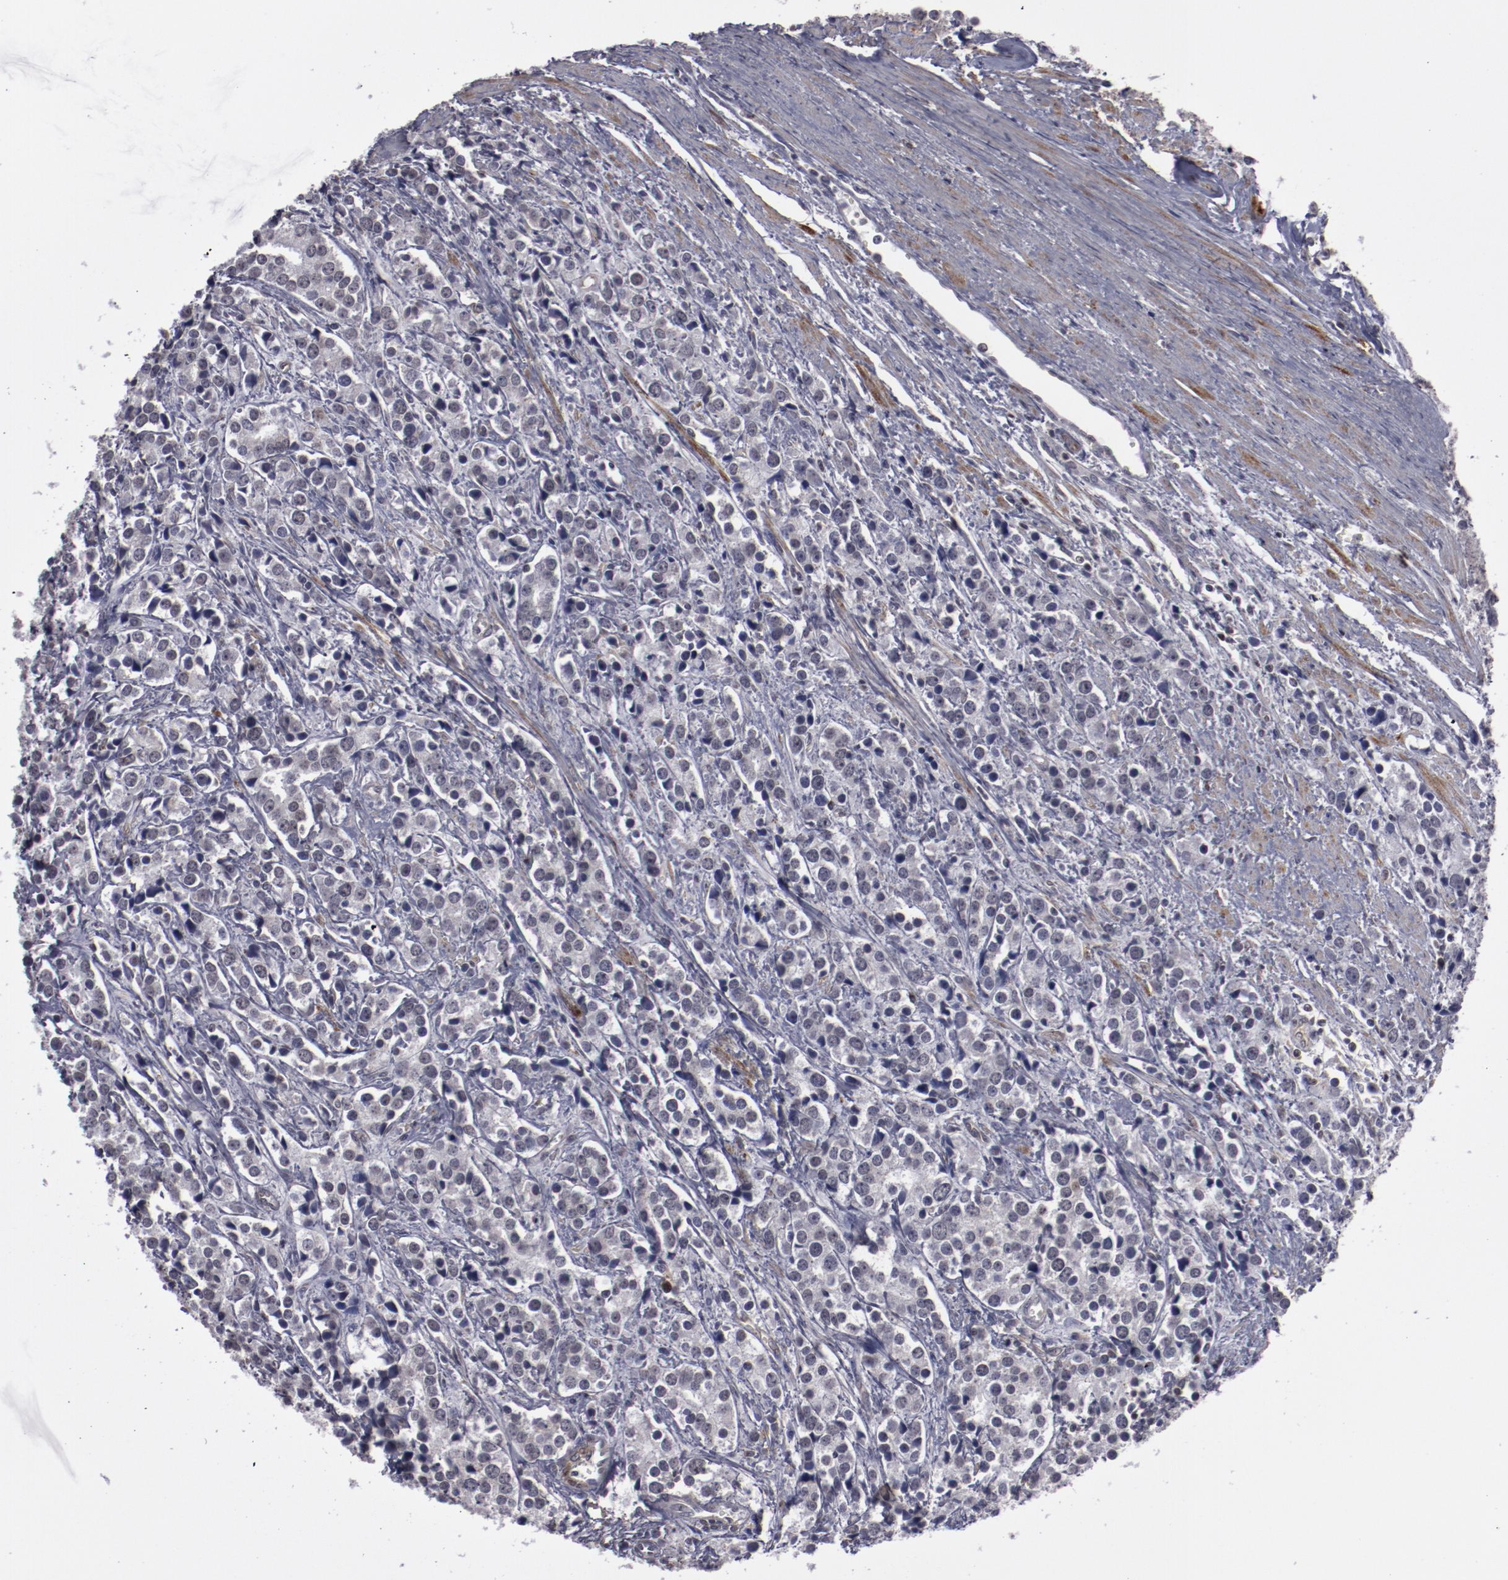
{"staining": {"intensity": "negative", "quantity": "none", "location": "none"}, "tissue": "prostate cancer", "cell_type": "Tumor cells", "image_type": "cancer", "snomed": [{"axis": "morphology", "description": "Adenocarcinoma, High grade"}, {"axis": "topography", "description": "Prostate"}], "caption": "Adenocarcinoma (high-grade) (prostate) was stained to show a protein in brown. There is no significant expression in tumor cells.", "gene": "LEF1", "patient": {"sex": "male", "age": 71}}